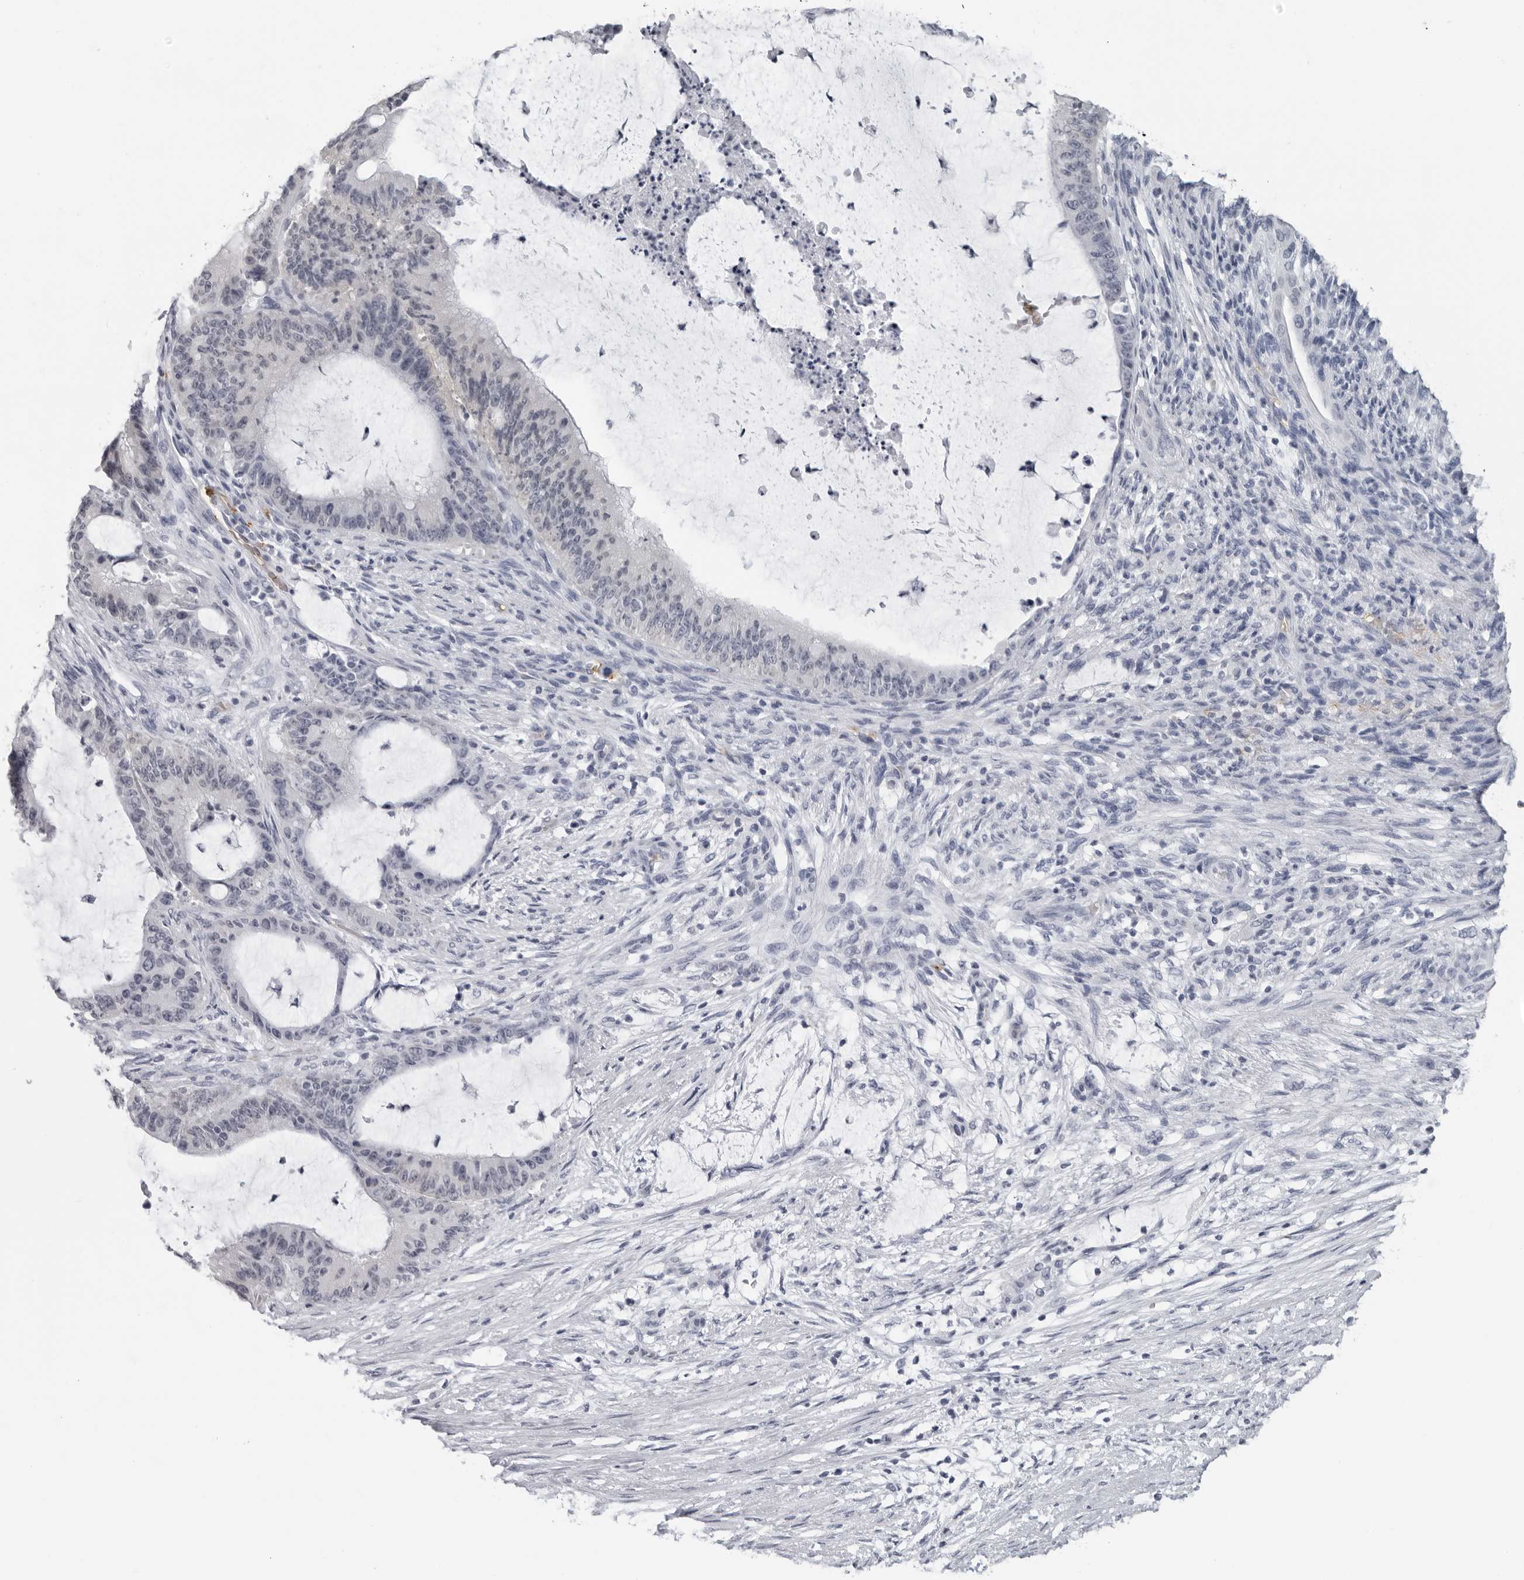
{"staining": {"intensity": "negative", "quantity": "none", "location": "none"}, "tissue": "liver cancer", "cell_type": "Tumor cells", "image_type": "cancer", "snomed": [{"axis": "morphology", "description": "Cholangiocarcinoma"}, {"axis": "topography", "description": "Liver"}], "caption": "Liver cholangiocarcinoma was stained to show a protein in brown. There is no significant staining in tumor cells. (Brightfield microscopy of DAB immunohistochemistry (IHC) at high magnification).", "gene": "EPB41", "patient": {"sex": "female", "age": 73}}